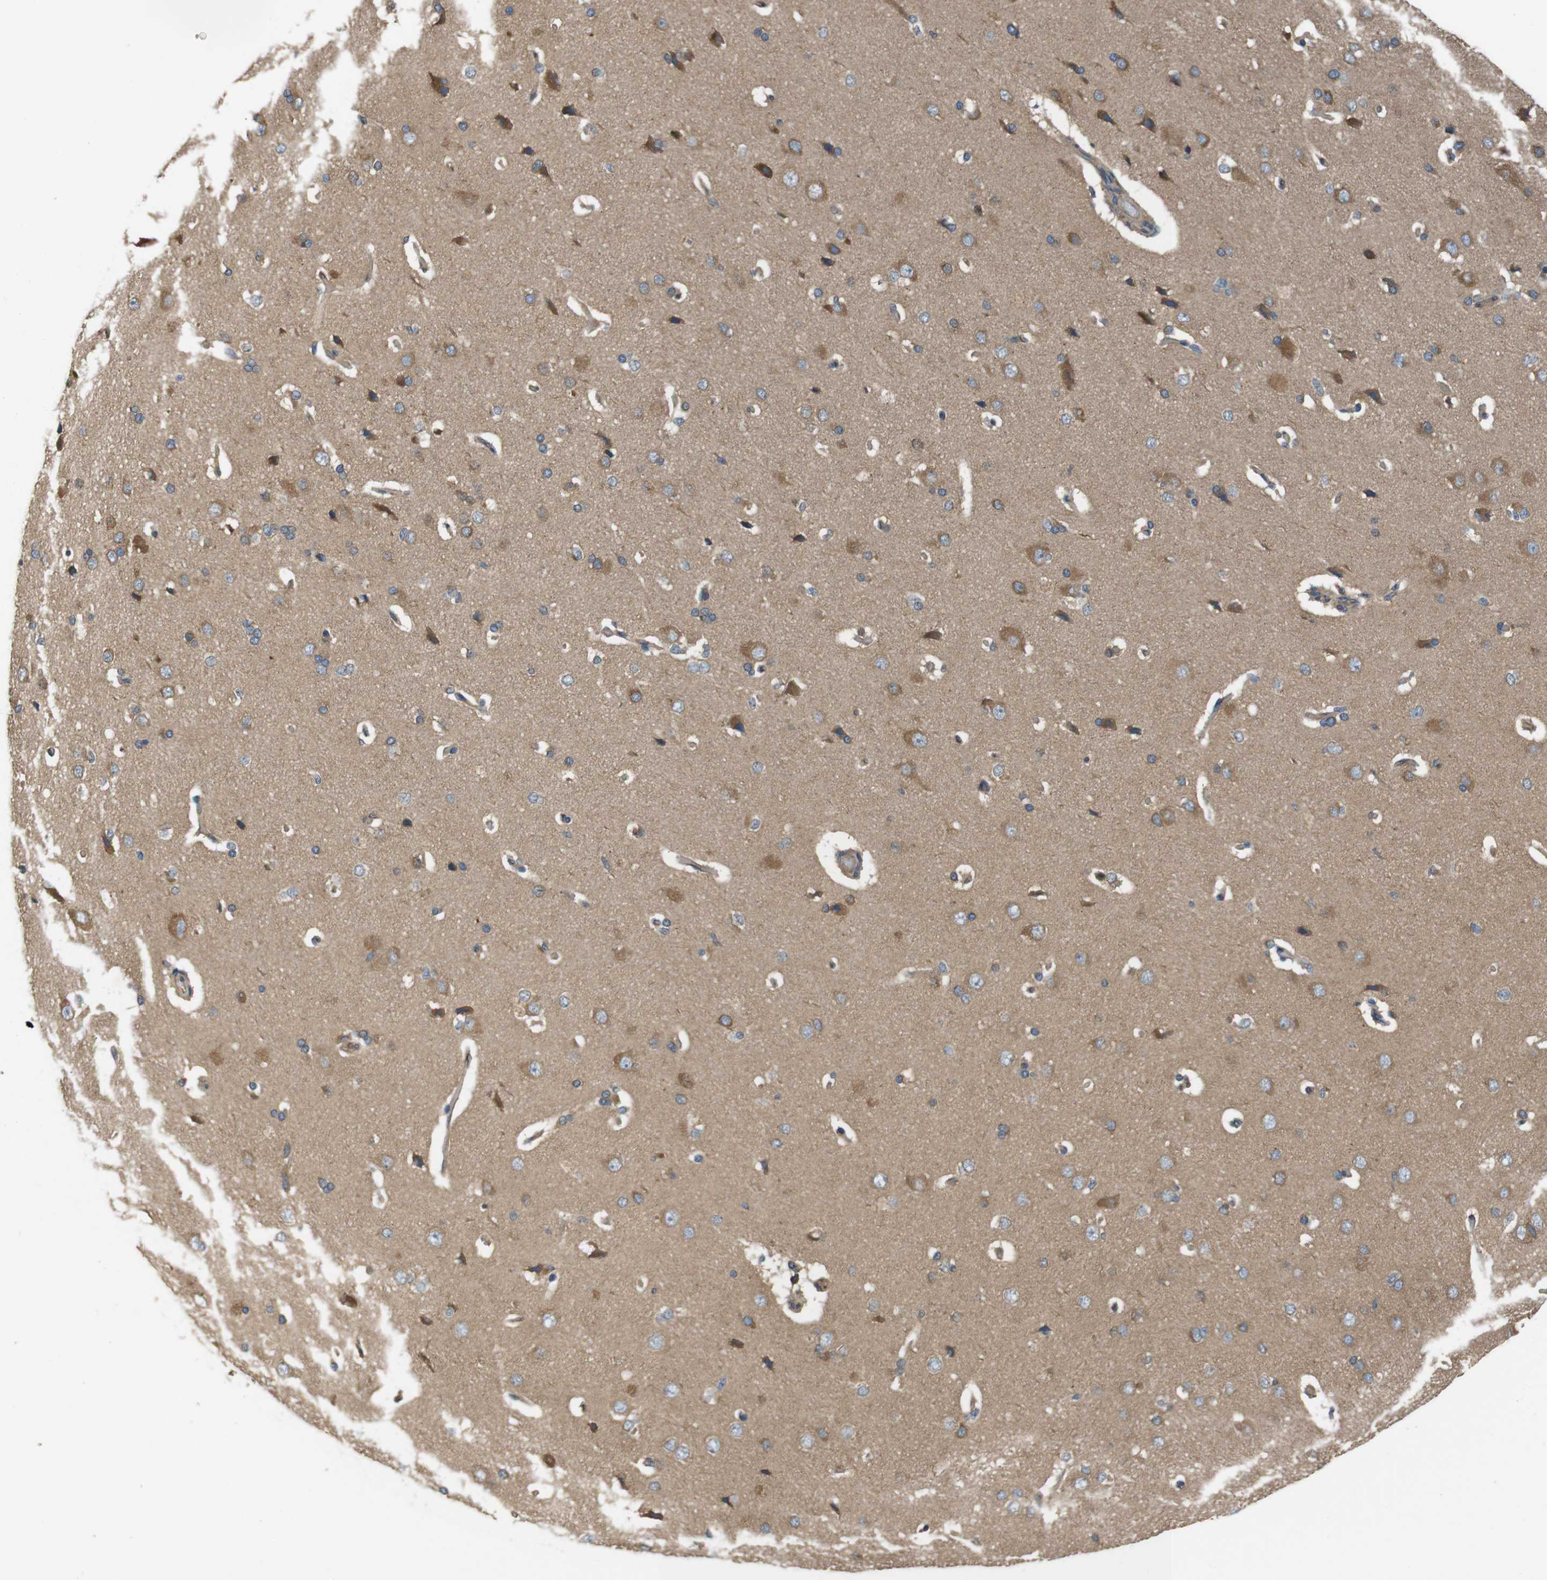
{"staining": {"intensity": "weak", "quantity": "25%-75%", "location": "cytoplasmic/membranous"}, "tissue": "cerebral cortex", "cell_type": "Endothelial cells", "image_type": "normal", "snomed": [{"axis": "morphology", "description": "Normal tissue, NOS"}, {"axis": "topography", "description": "Cerebral cortex"}], "caption": "There is low levels of weak cytoplasmic/membranous staining in endothelial cells of benign cerebral cortex, as demonstrated by immunohistochemical staining (brown color).", "gene": "DCTN1", "patient": {"sex": "male", "age": 62}}